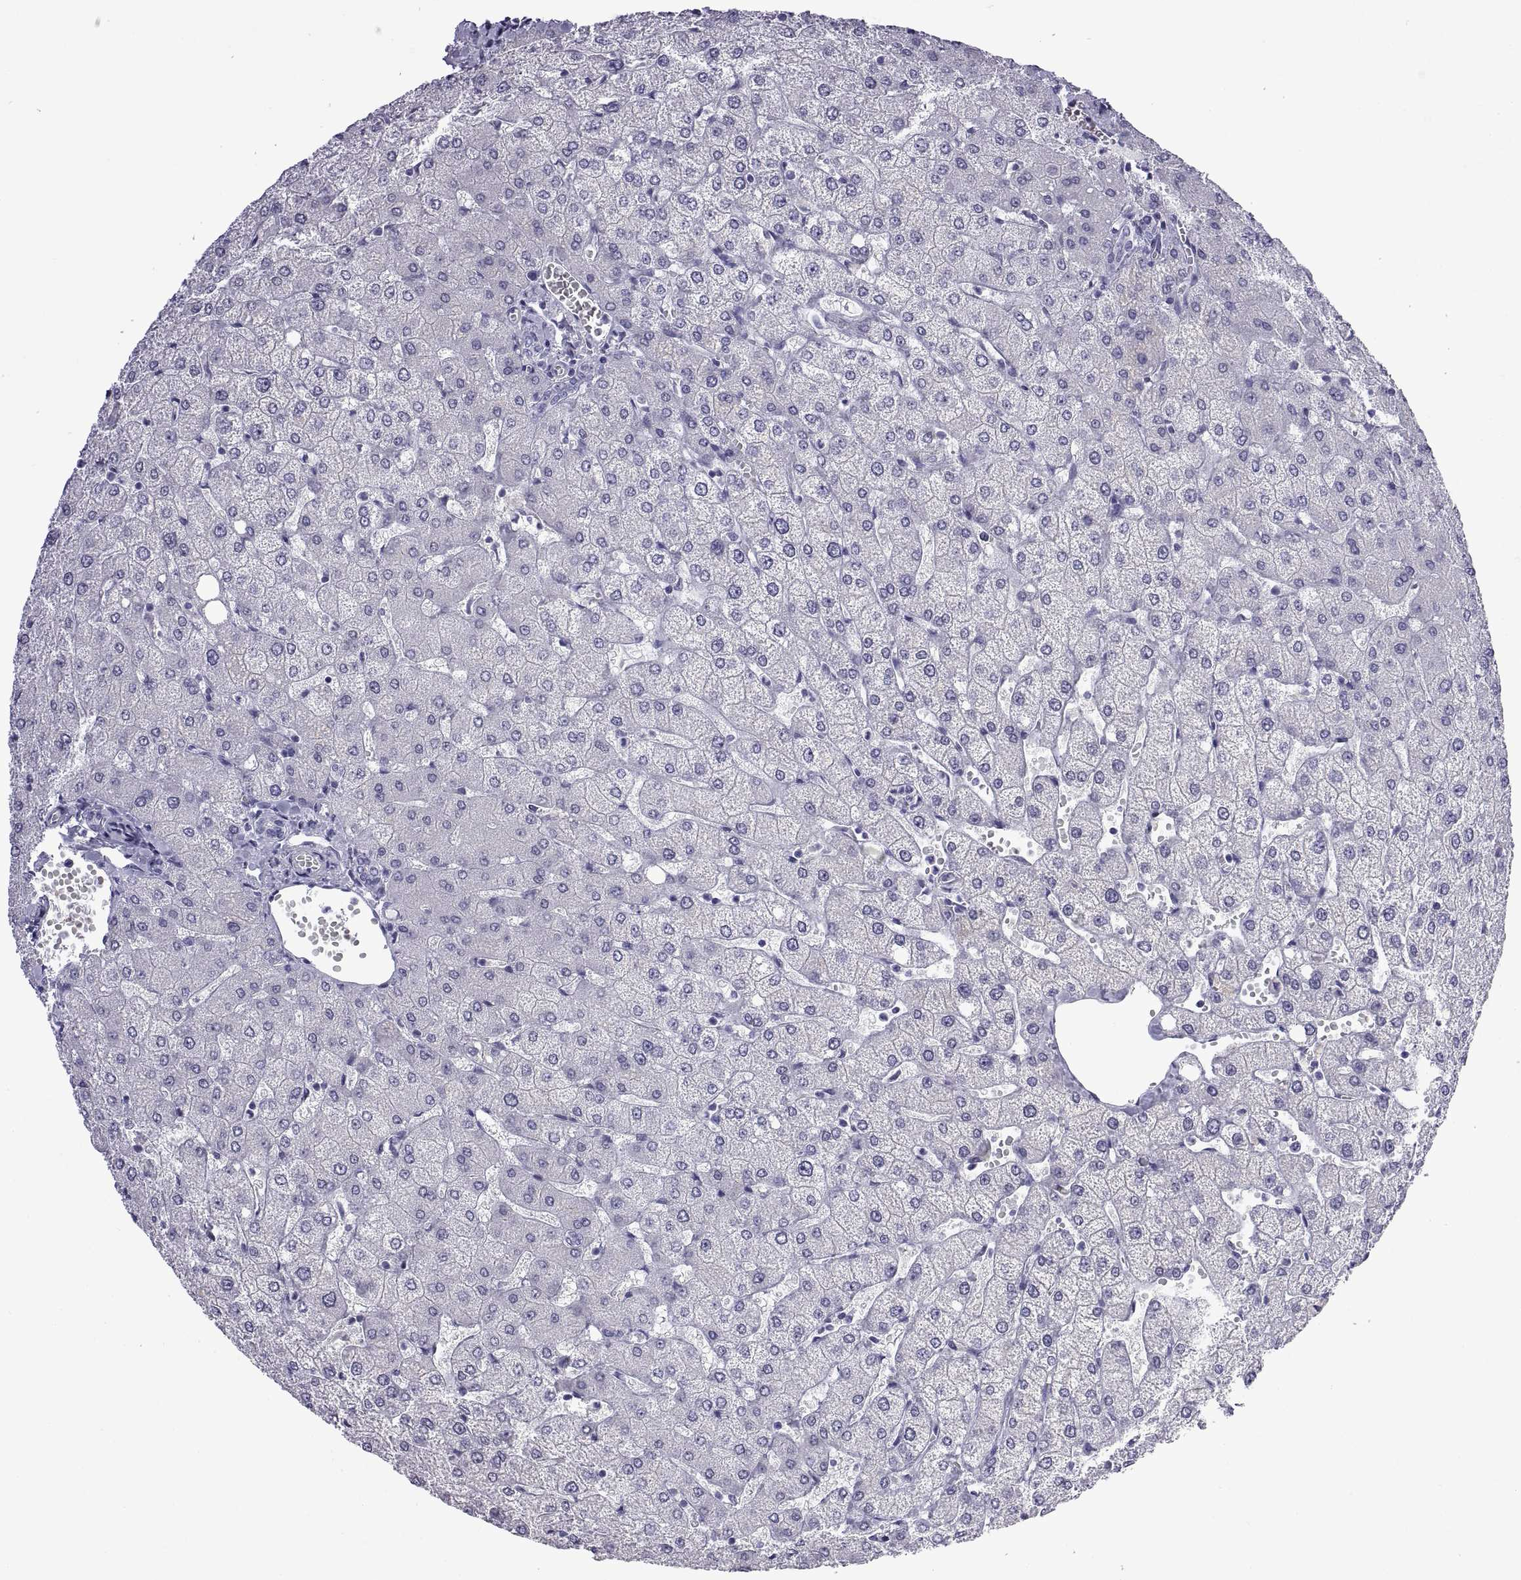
{"staining": {"intensity": "negative", "quantity": "none", "location": "none"}, "tissue": "liver", "cell_type": "Cholangiocytes", "image_type": "normal", "snomed": [{"axis": "morphology", "description": "Normal tissue, NOS"}, {"axis": "topography", "description": "Liver"}], "caption": "Cholangiocytes are negative for brown protein staining in benign liver. (IHC, brightfield microscopy, high magnification).", "gene": "CRISP1", "patient": {"sex": "female", "age": 54}}